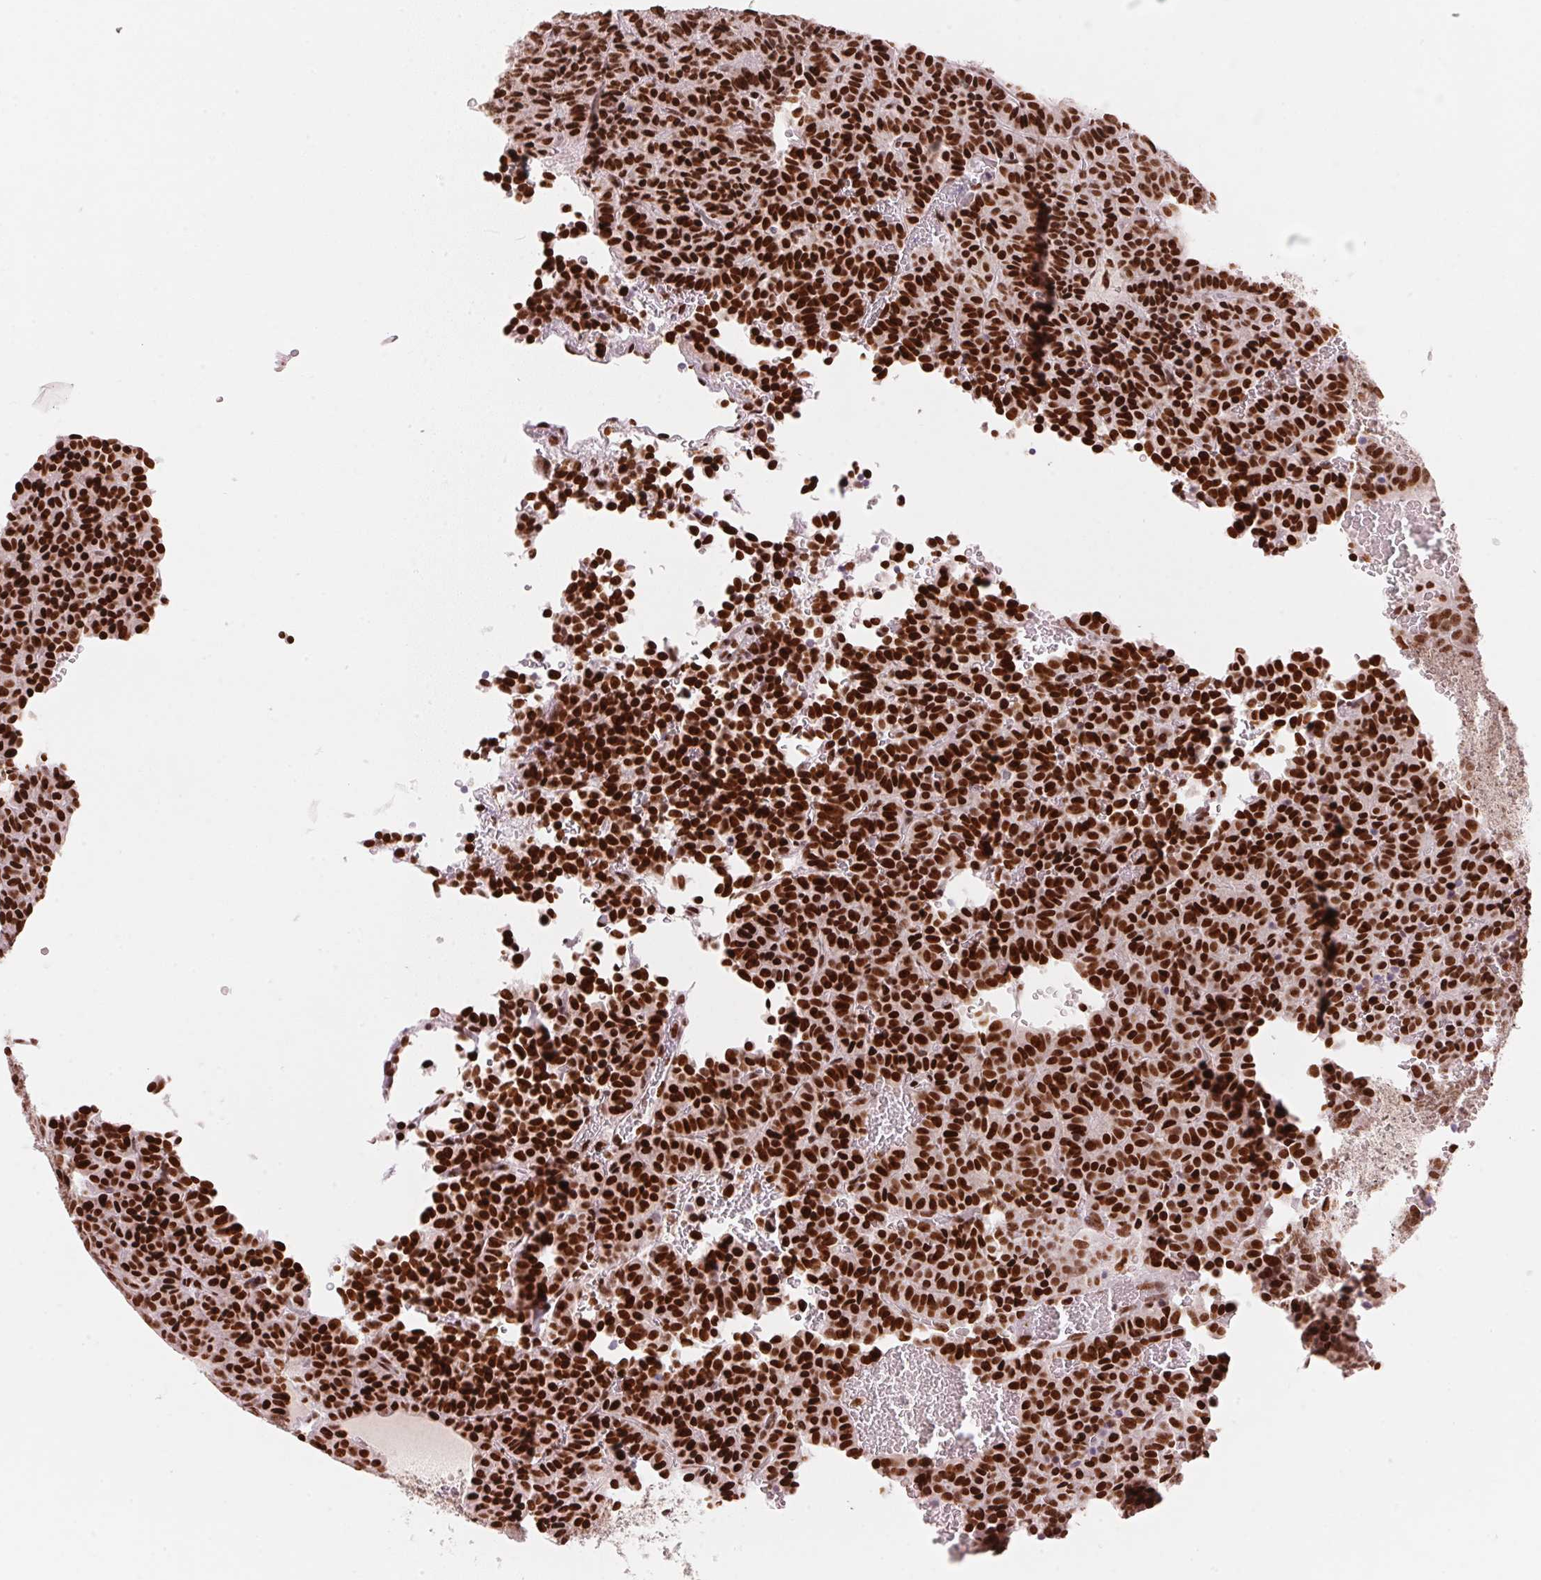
{"staining": {"intensity": "strong", "quantity": ">75%", "location": "nuclear"}, "tissue": "carcinoid", "cell_type": "Tumor cells", "image_type": "cancer", "snomed": [{"axis": "morphology", "description": "Carcinoid, malignant, NOS"}, {"axis": "topography", "description": "Lung"}], "caption": "Carcinoid (malignant) stained for a protein (brown) displays strong nuclear positive staining in approximately >75% of tumor cells.", "gene": "NXF1", "patient": {"sex": "male", "age": 70}}